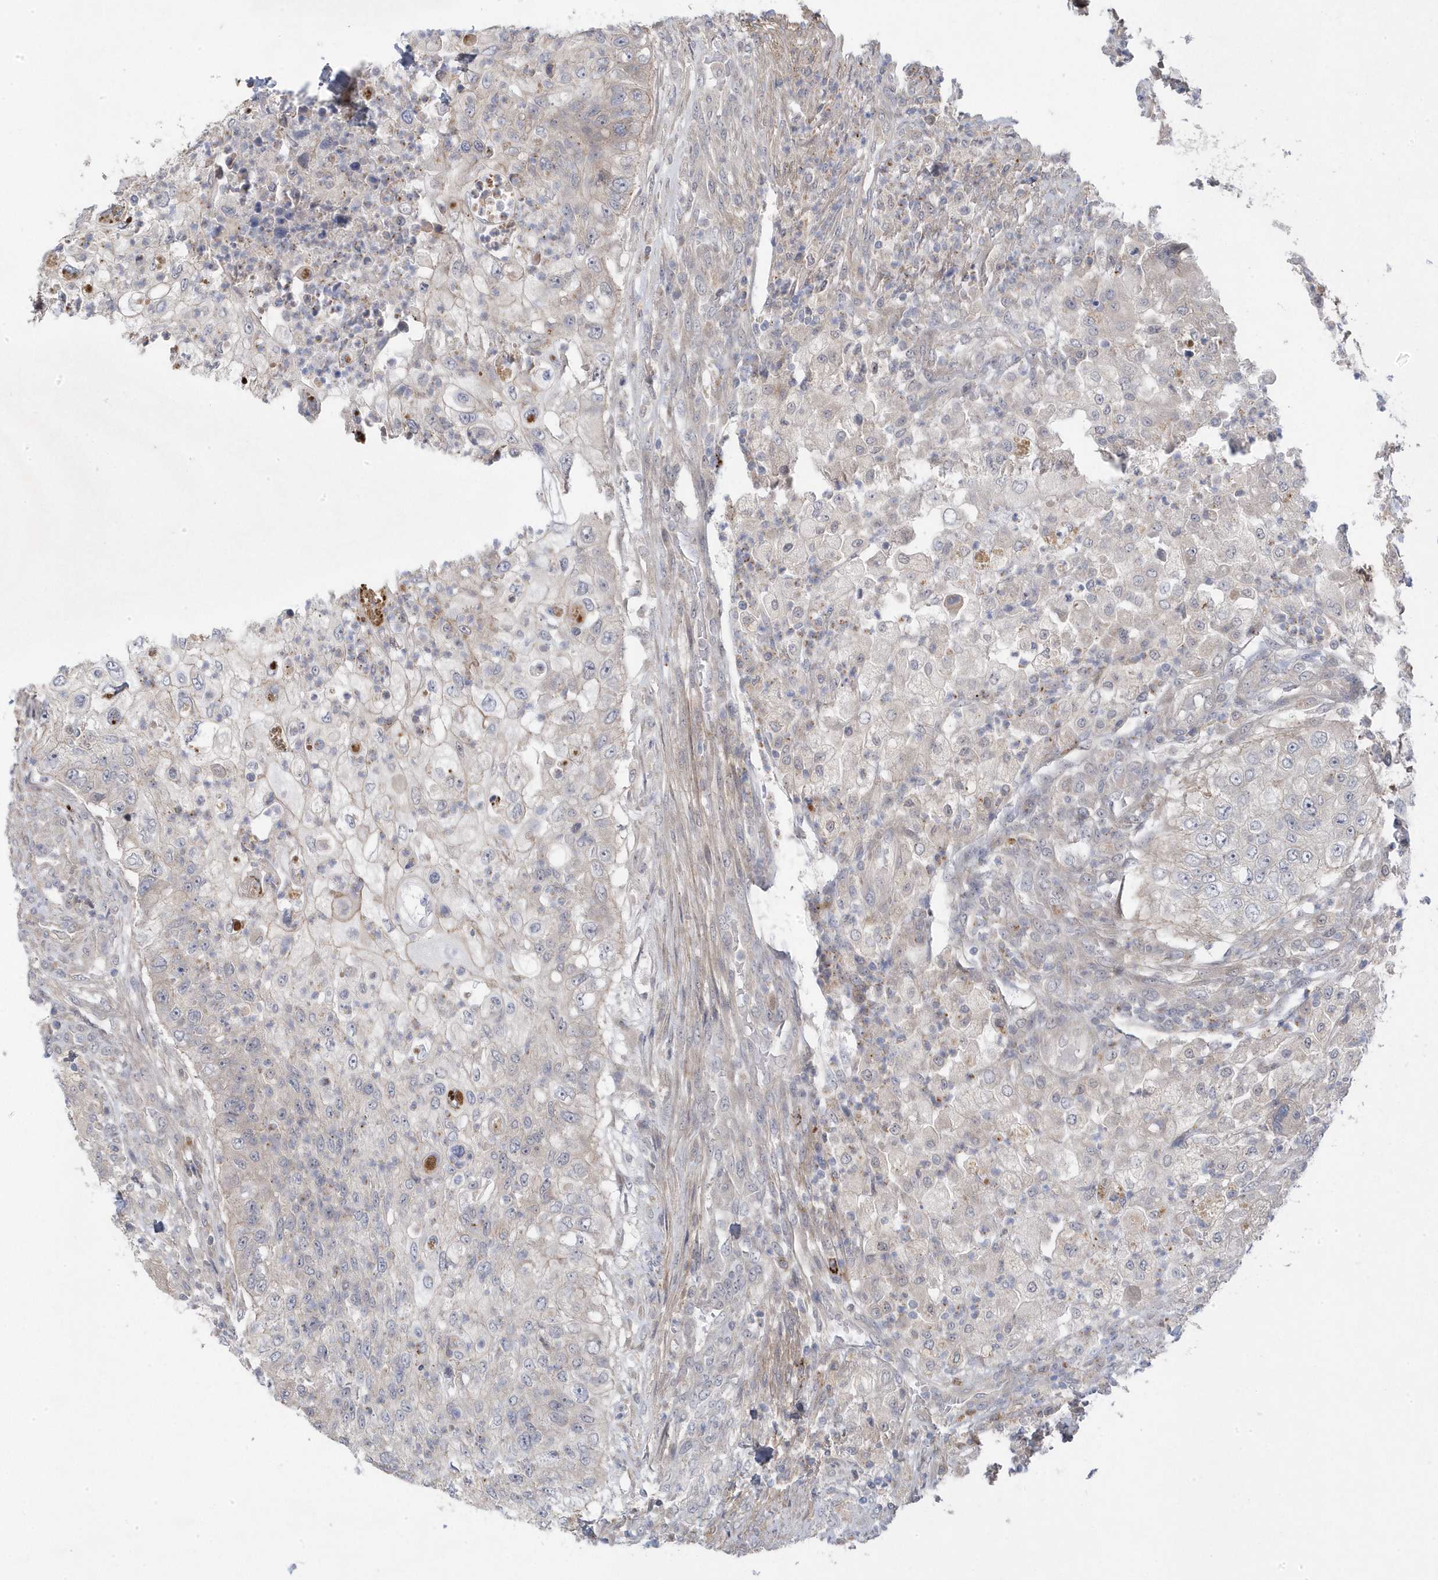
{"staining": {"intensity": "negative", "quantity": "none", "location": "none"}, "tissue": "urothelial cancer", "cell_type": "Tumor cells", "image_type": "cancer", "snomed": [{"axis": "morphology", "description": "Urothelial carcinoma, High grade"}, {"axis": "topography", "description": "Urinary bladder"}], "caption": "Immunohistochemistry (IHC) micrograph of neoplastic tissue: urothelial cancer stained with DAB (3,3'-diaminobenzidine) shows no significant protein expression in tumor cells.", "gene": "ANAPC1", "patient": {"sex": "female", "age": 60}}